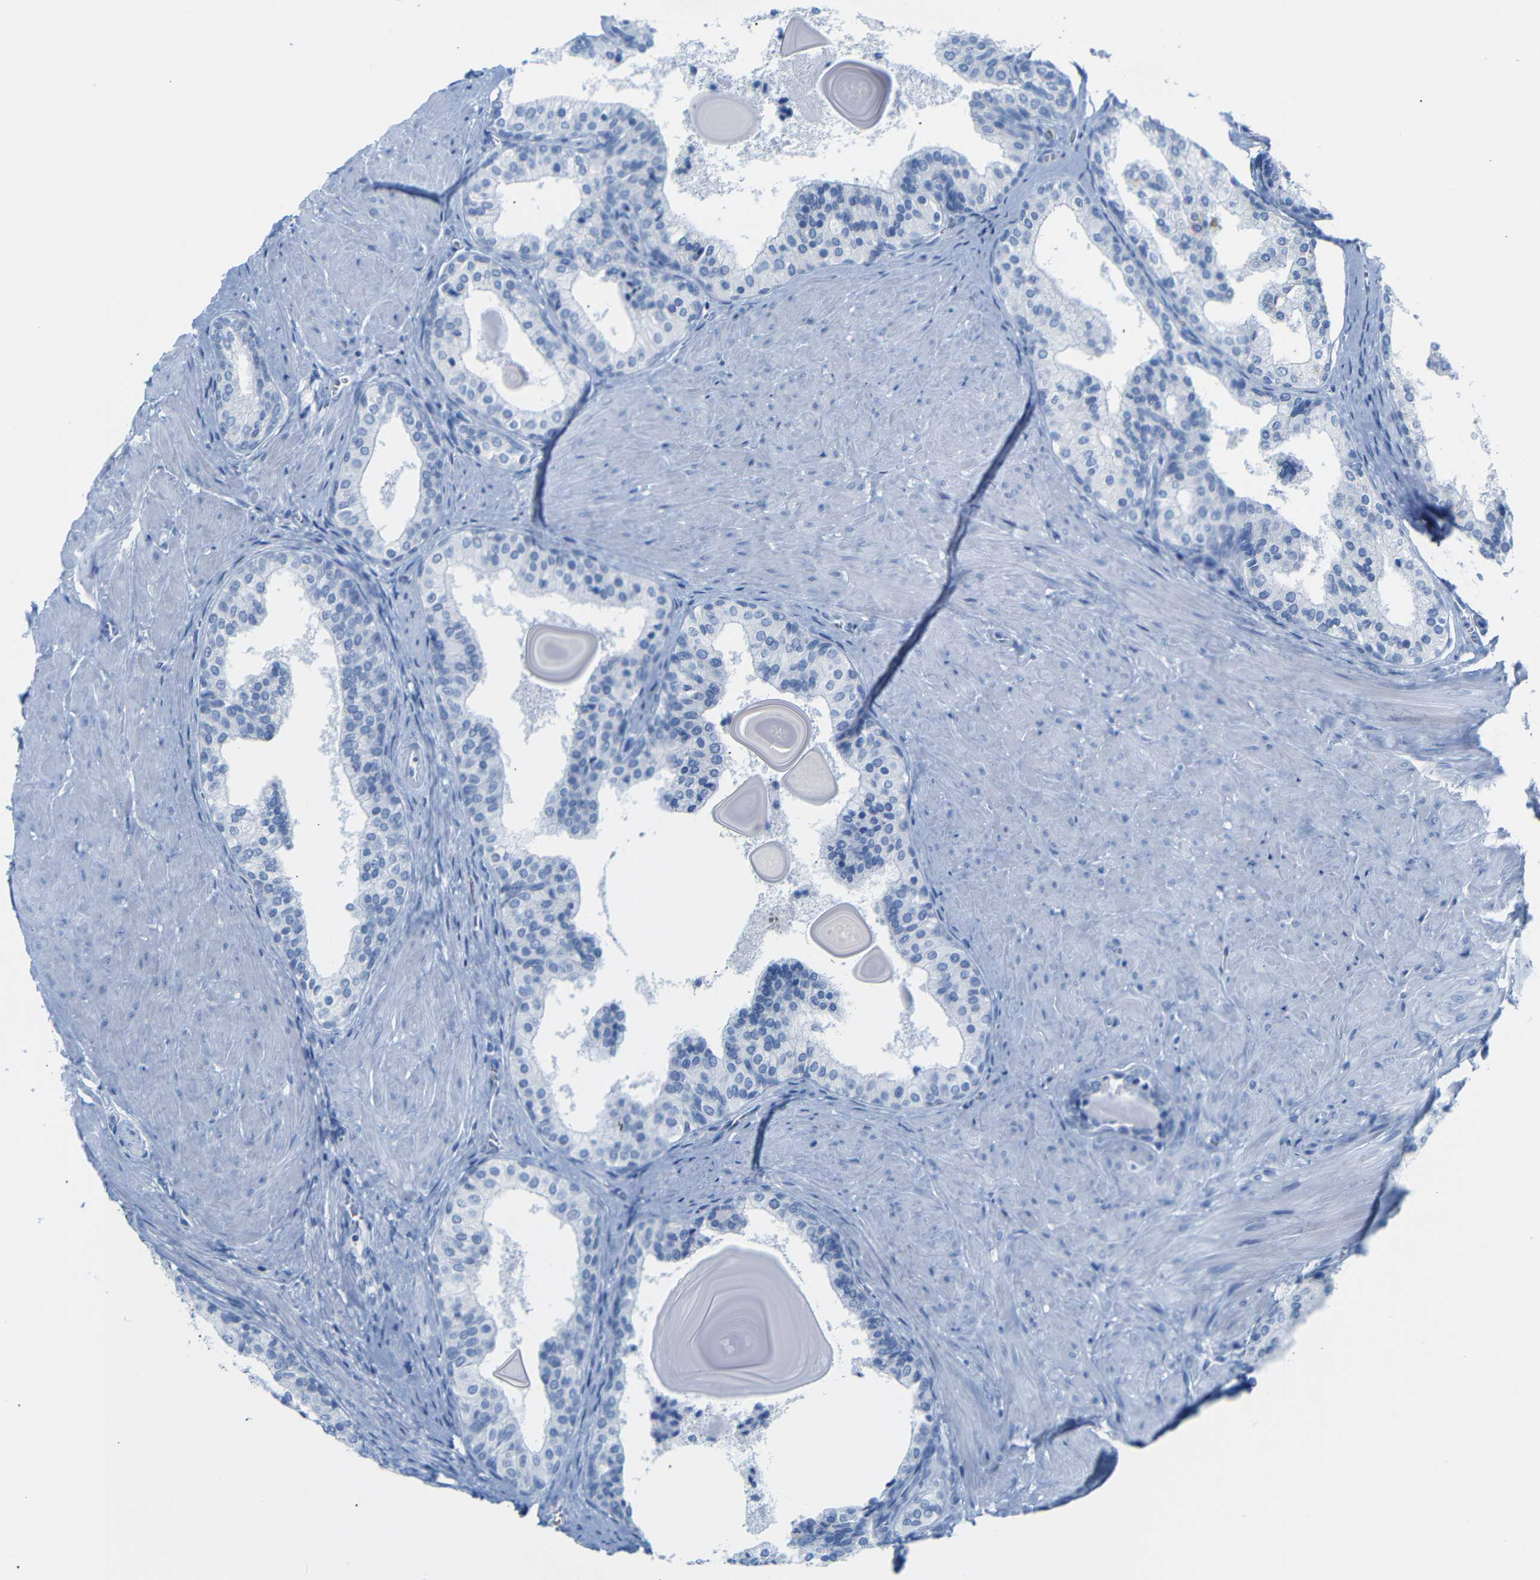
{"staining": {"intensity": "negative", "quantity": "none", "location": "none"}, "tissue": "prostate cancer", "cell_type": "Tumor cells", "image_type": "cancer", "snomed": [{"axis": "morphology", "description": "Adenocarcinoma, Low grade"}, {"axis": "topography", "description": "Prostate"}], "caption": "Prostate cancer (low-grade adenocarcinoma) was stained to show a protein in brown. There is no significant expression in tumor cells.", "gene": "ERVMER34-1", "patient": {"sex": "male", "age": 60}}